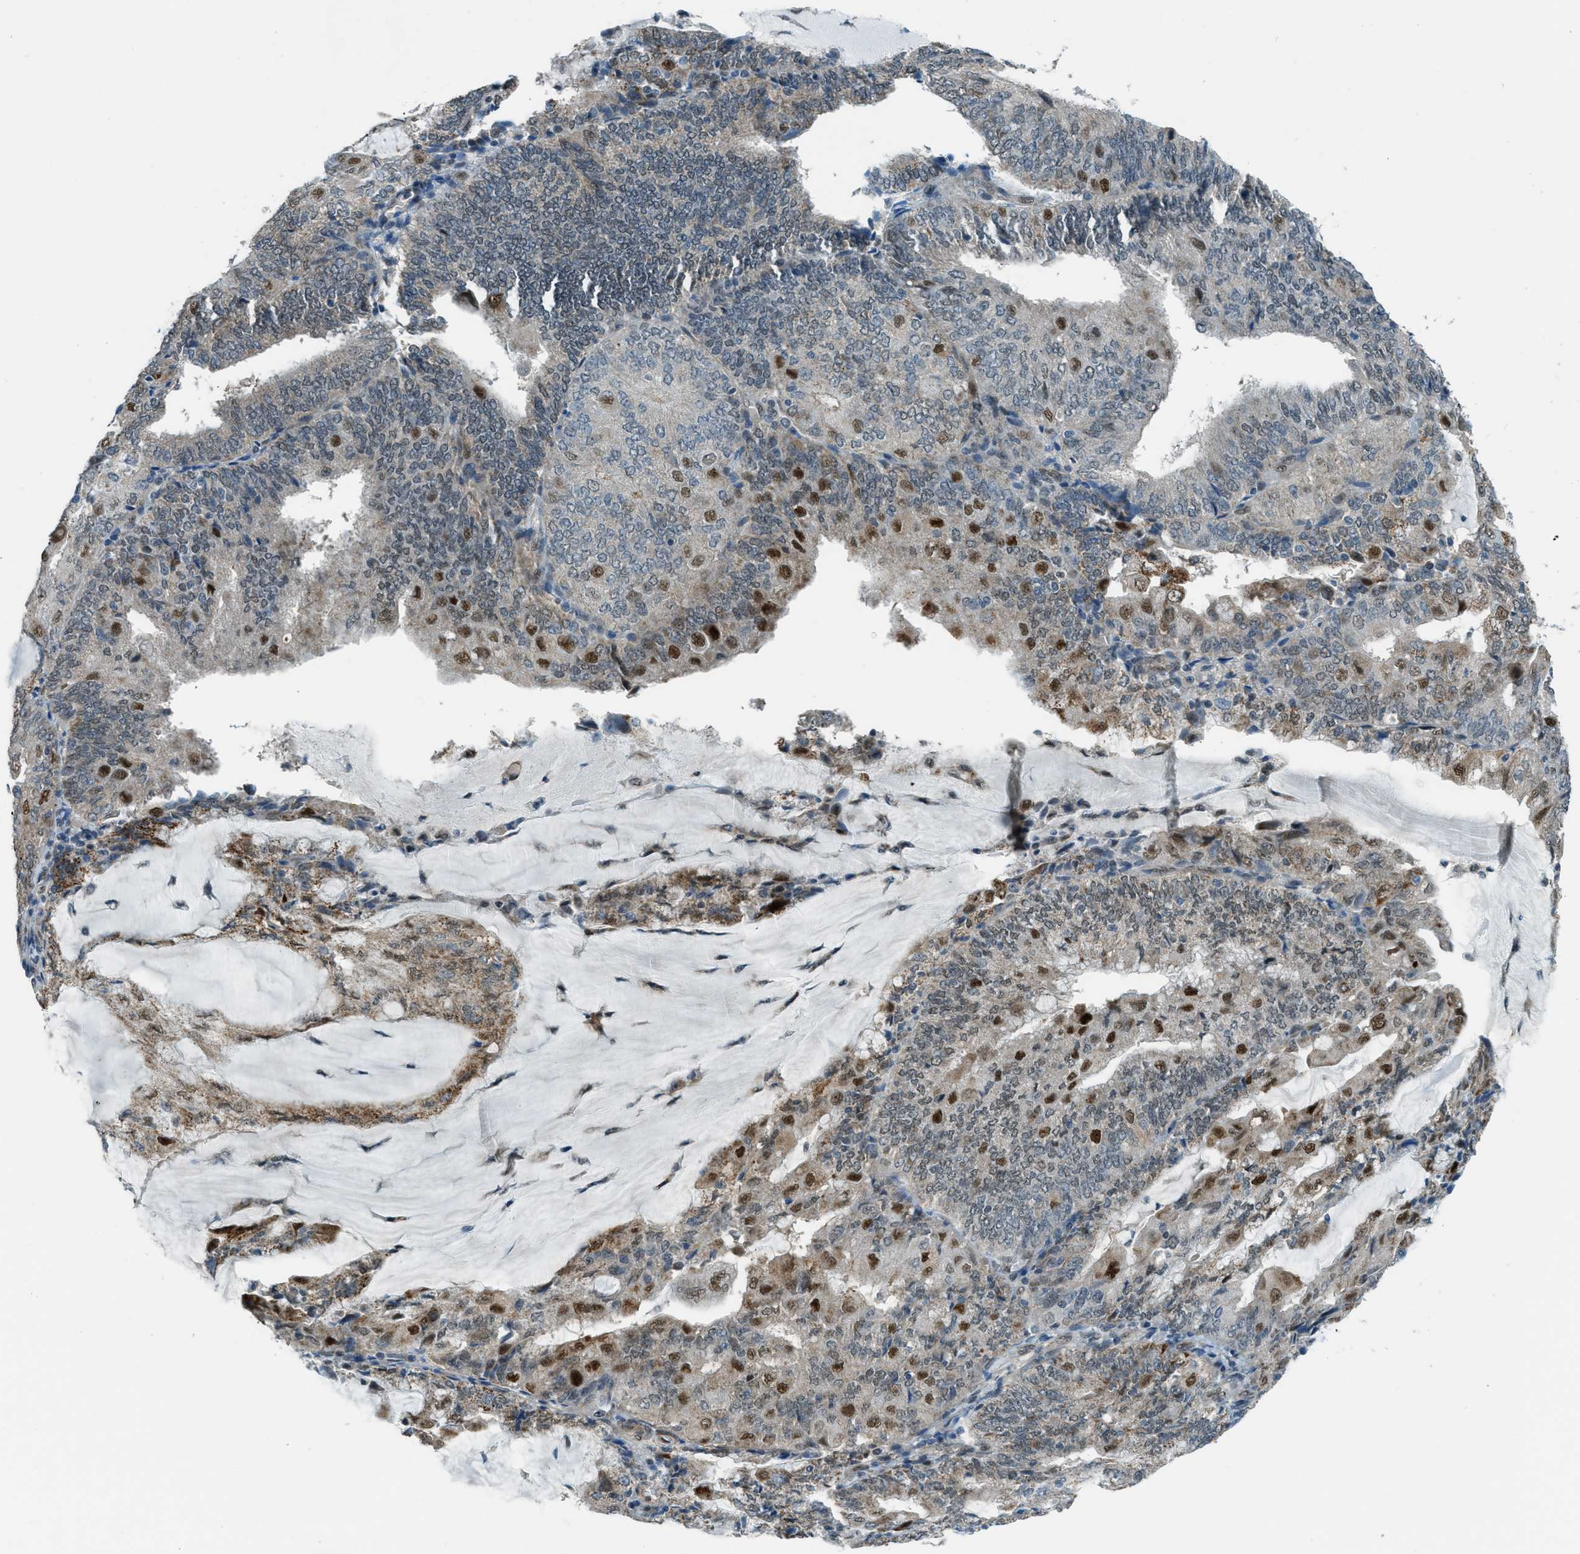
{"staining": {"intensity": "strong", "quantity": "25%-75%", "location": "nuclear"}, "tissue": "endometrial cancer", "cell_type": "Tumor cells", "image_type": "cancer", "snomed": [{"axis": "morphology", "description": "Adenocarcinoma, NOS"}, {"axis": "topography", "description": "Endometrium"}], "caption": "IHC micrograph of neoplastic tissue: human endometrial cancer stained using immunohistochemistry reveals high levels of strong protein expression localized specifically in the nuclear of tumor cells, appearing as a nuclear brown color.", "gene": "NPEPL1", "patient": {"sex": "female", "age": 81}}